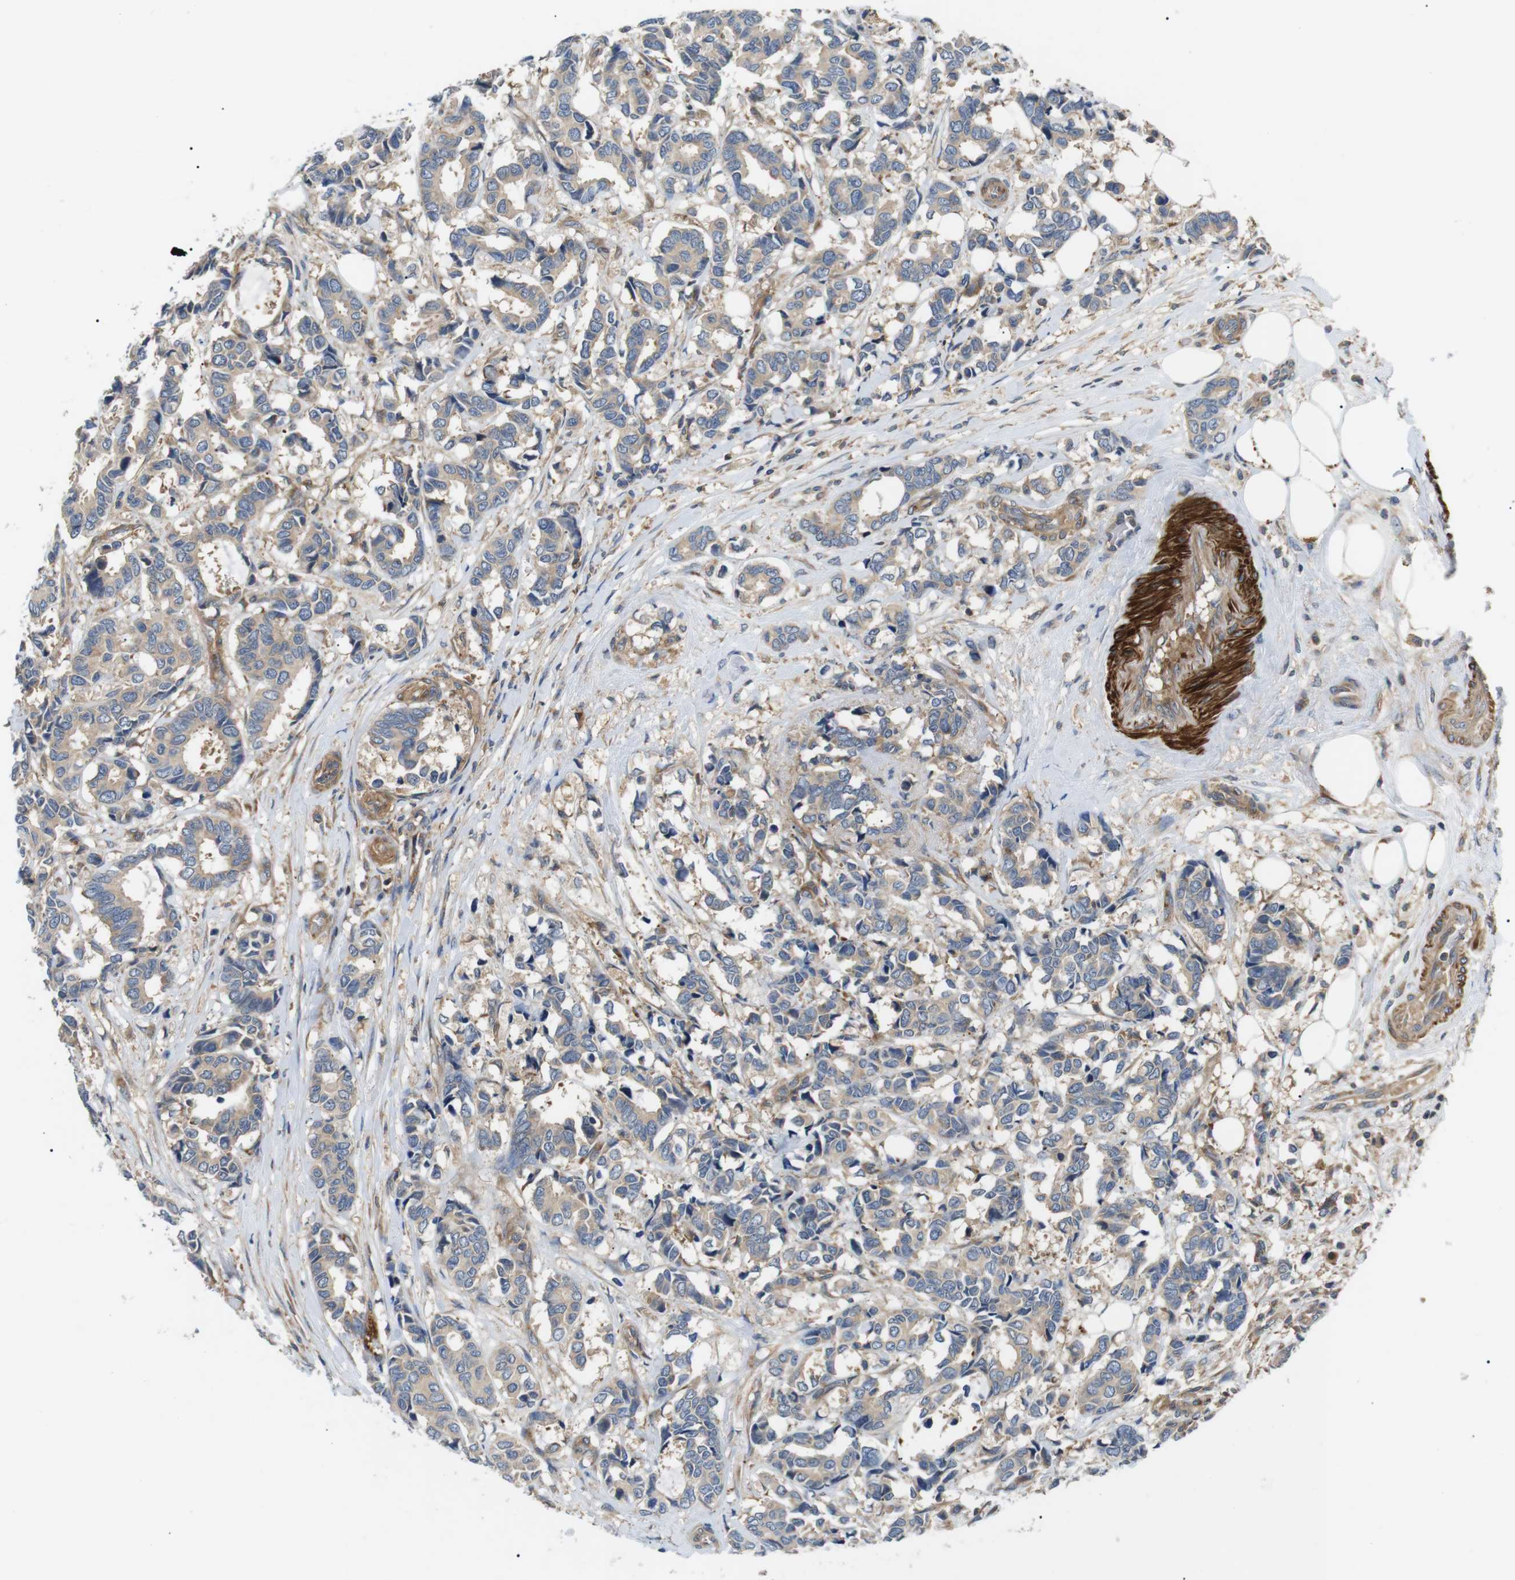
{"staining": {"intensity": "weak", "quantity": "25%-75%", "location": "cytoplasmic/membranous"}, "tissue": "breast cancer", "cell_type": "Tumor cells", "image_type": "cancer", "snomed": [{"axis": "morphology", "description": "Duct carcinoma"}, {"axis": "topography", "description": "Breast"}], "caption": "A photomicrograph of human breast cancer stained for a protein shows weak cytoplasmic/membranous brown staining in tumor cells. (IHC, brightfield microscopy, high magnification).", "gene": "DIPK1A", "patient": {"sex": "female", "age": 87}}